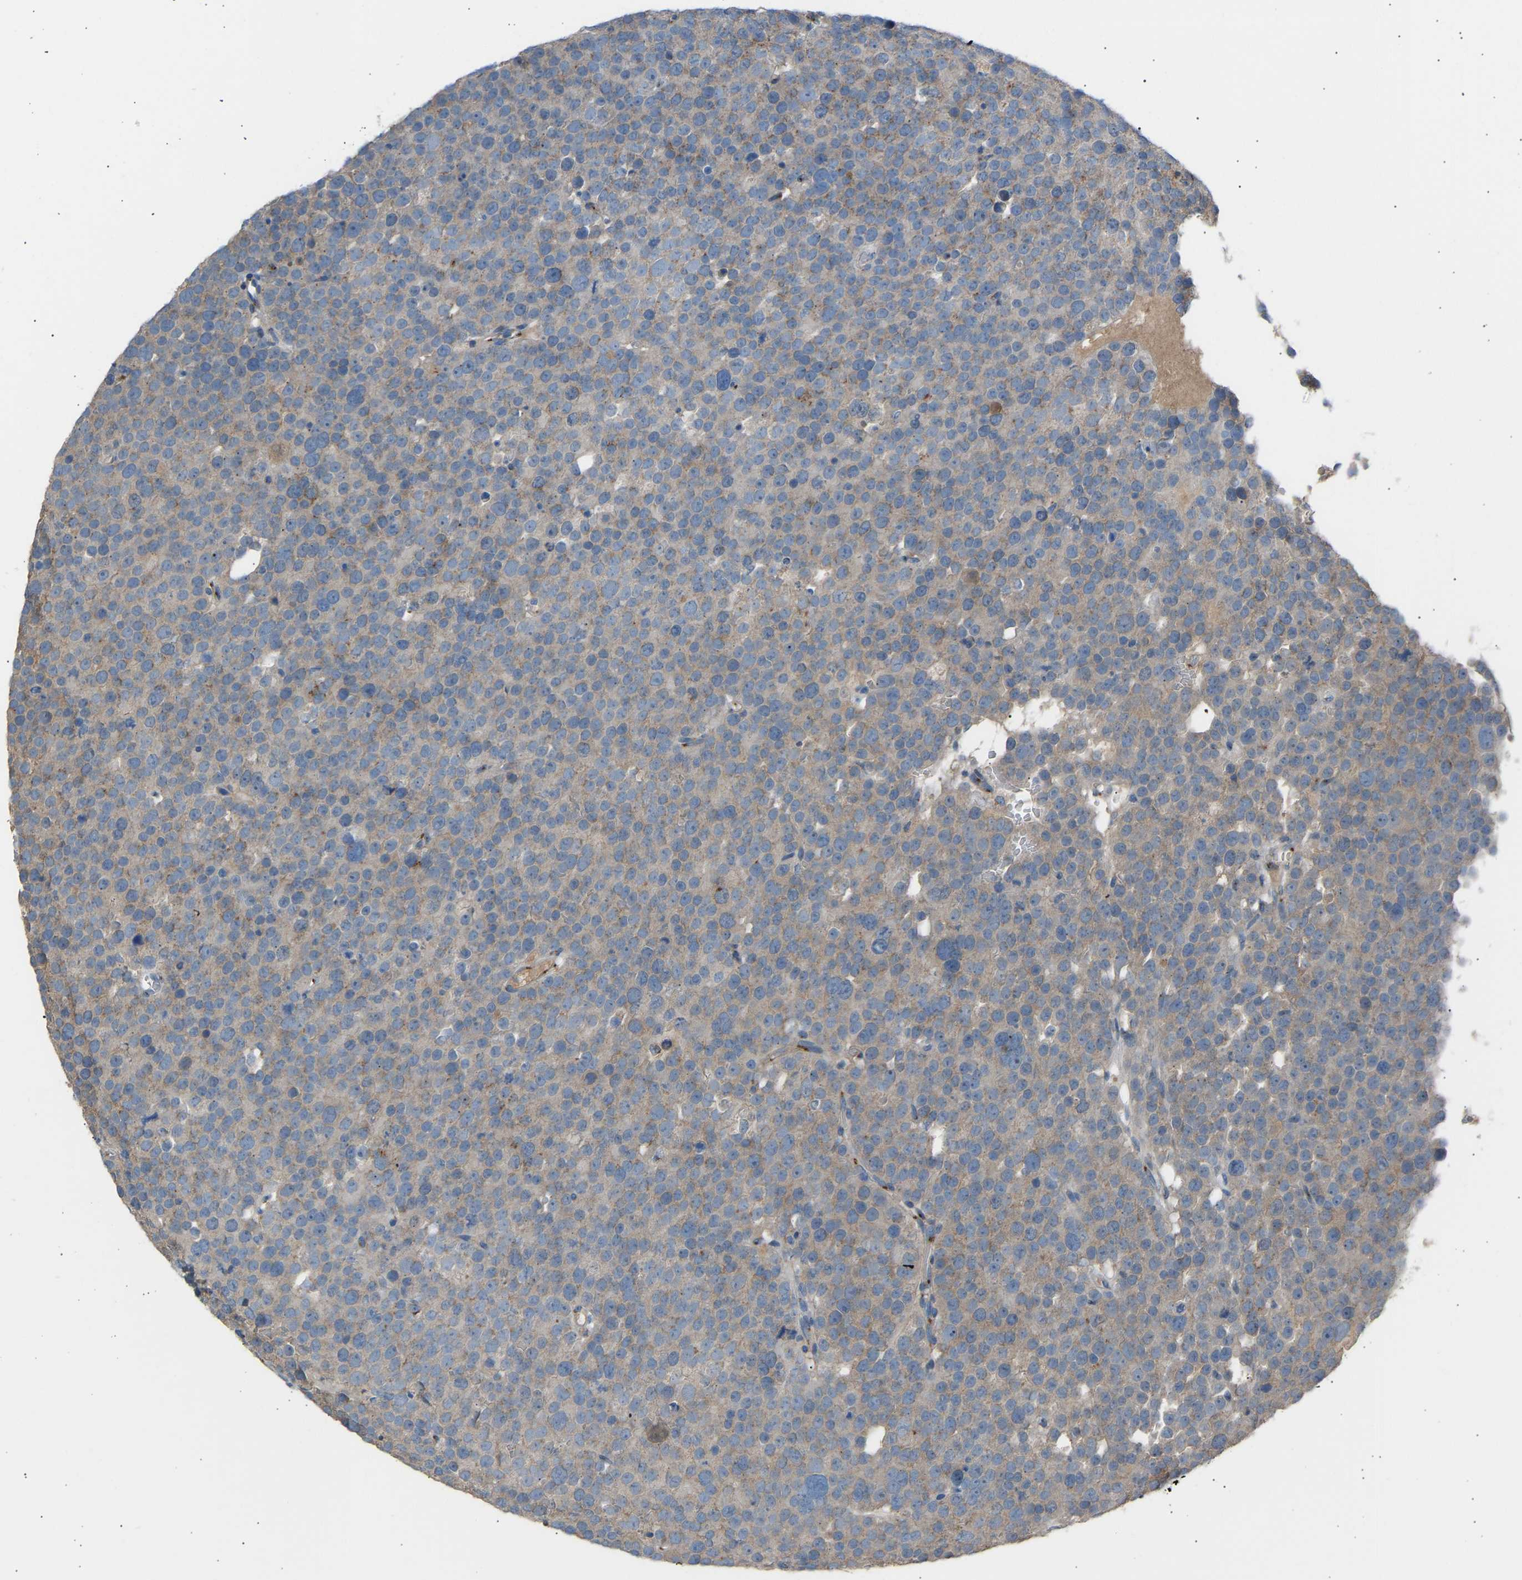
{"staining": {"intensity": "weak", "quantity": ">75%", "location": "cytoplasmic/membranous"}, "tissue": "testis cancer", "cell_type": "Tumor cells", "image_type": "cancer", "snomed": [{"axis": "morphology", "description": "Seminoma, NOS"}, {"axis": "topography", "description": "Testis"}], "caption": "IHC of seminoma (testis) demonstrates low levels of weak cytoplasmic/membranous staining in about >75% of tumor cells.", "gene": "CYREN", "patient": {"sex": "male", "age": 71}}